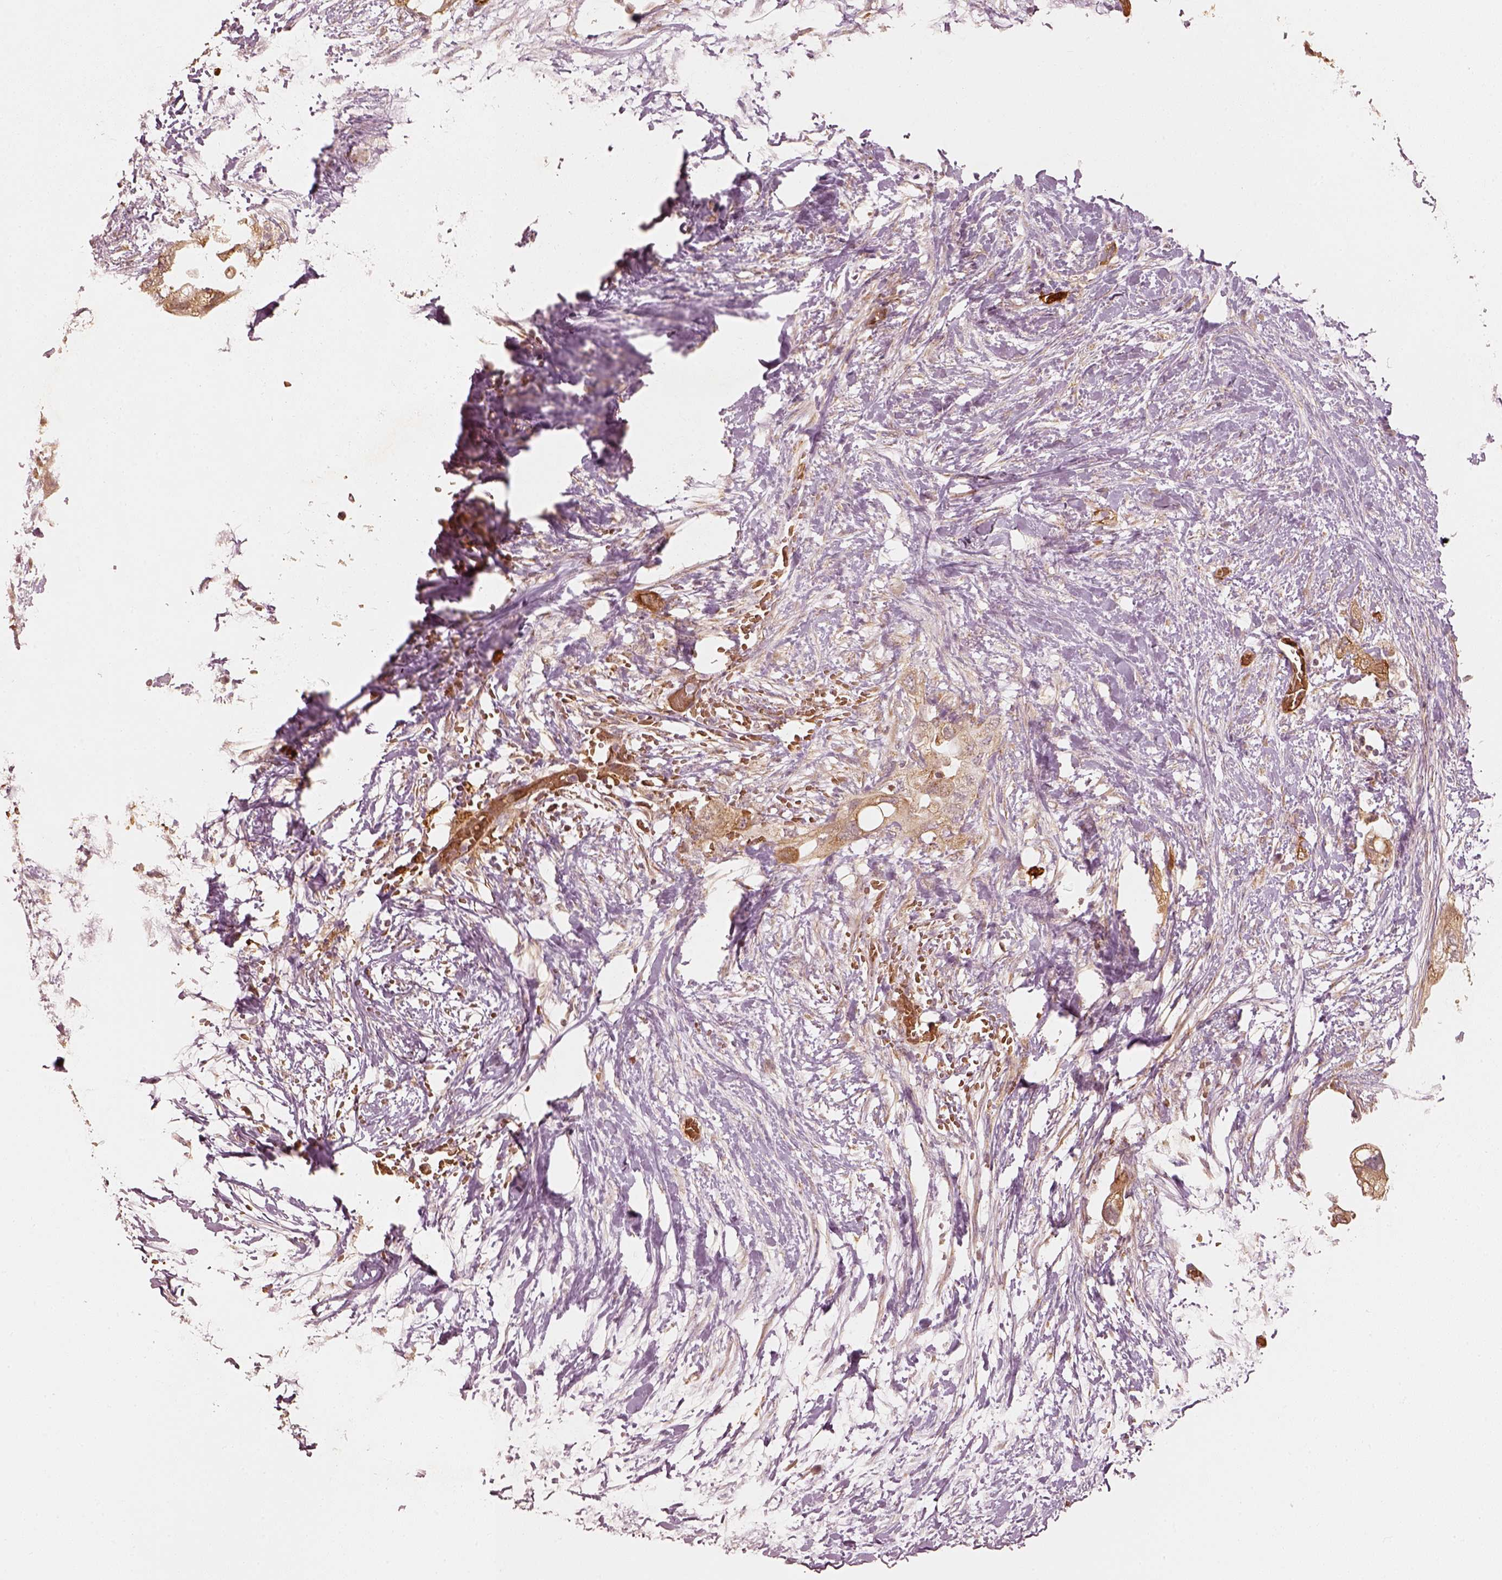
{"staining": {"intensity": "moderate", "quantity": "<25%", "location": "cytoplasmic/membranous"}, "tissue": "pancreatic cancer", "cell_type": "Tumor cells", "image_type": "cancer", "snomed": [{"axis": "morphology", "description": "Adenocarcinoma, NOS"}, {"axis": "topography", "description": "Pancreas"}], "caption": "Moderate cytoplasmic/membranous positivity is identified in approximately <25% of tumor cells in pancreatic cancer.", "gene": "FSCN1", "patient": {"sex": "female", "age": 72}}